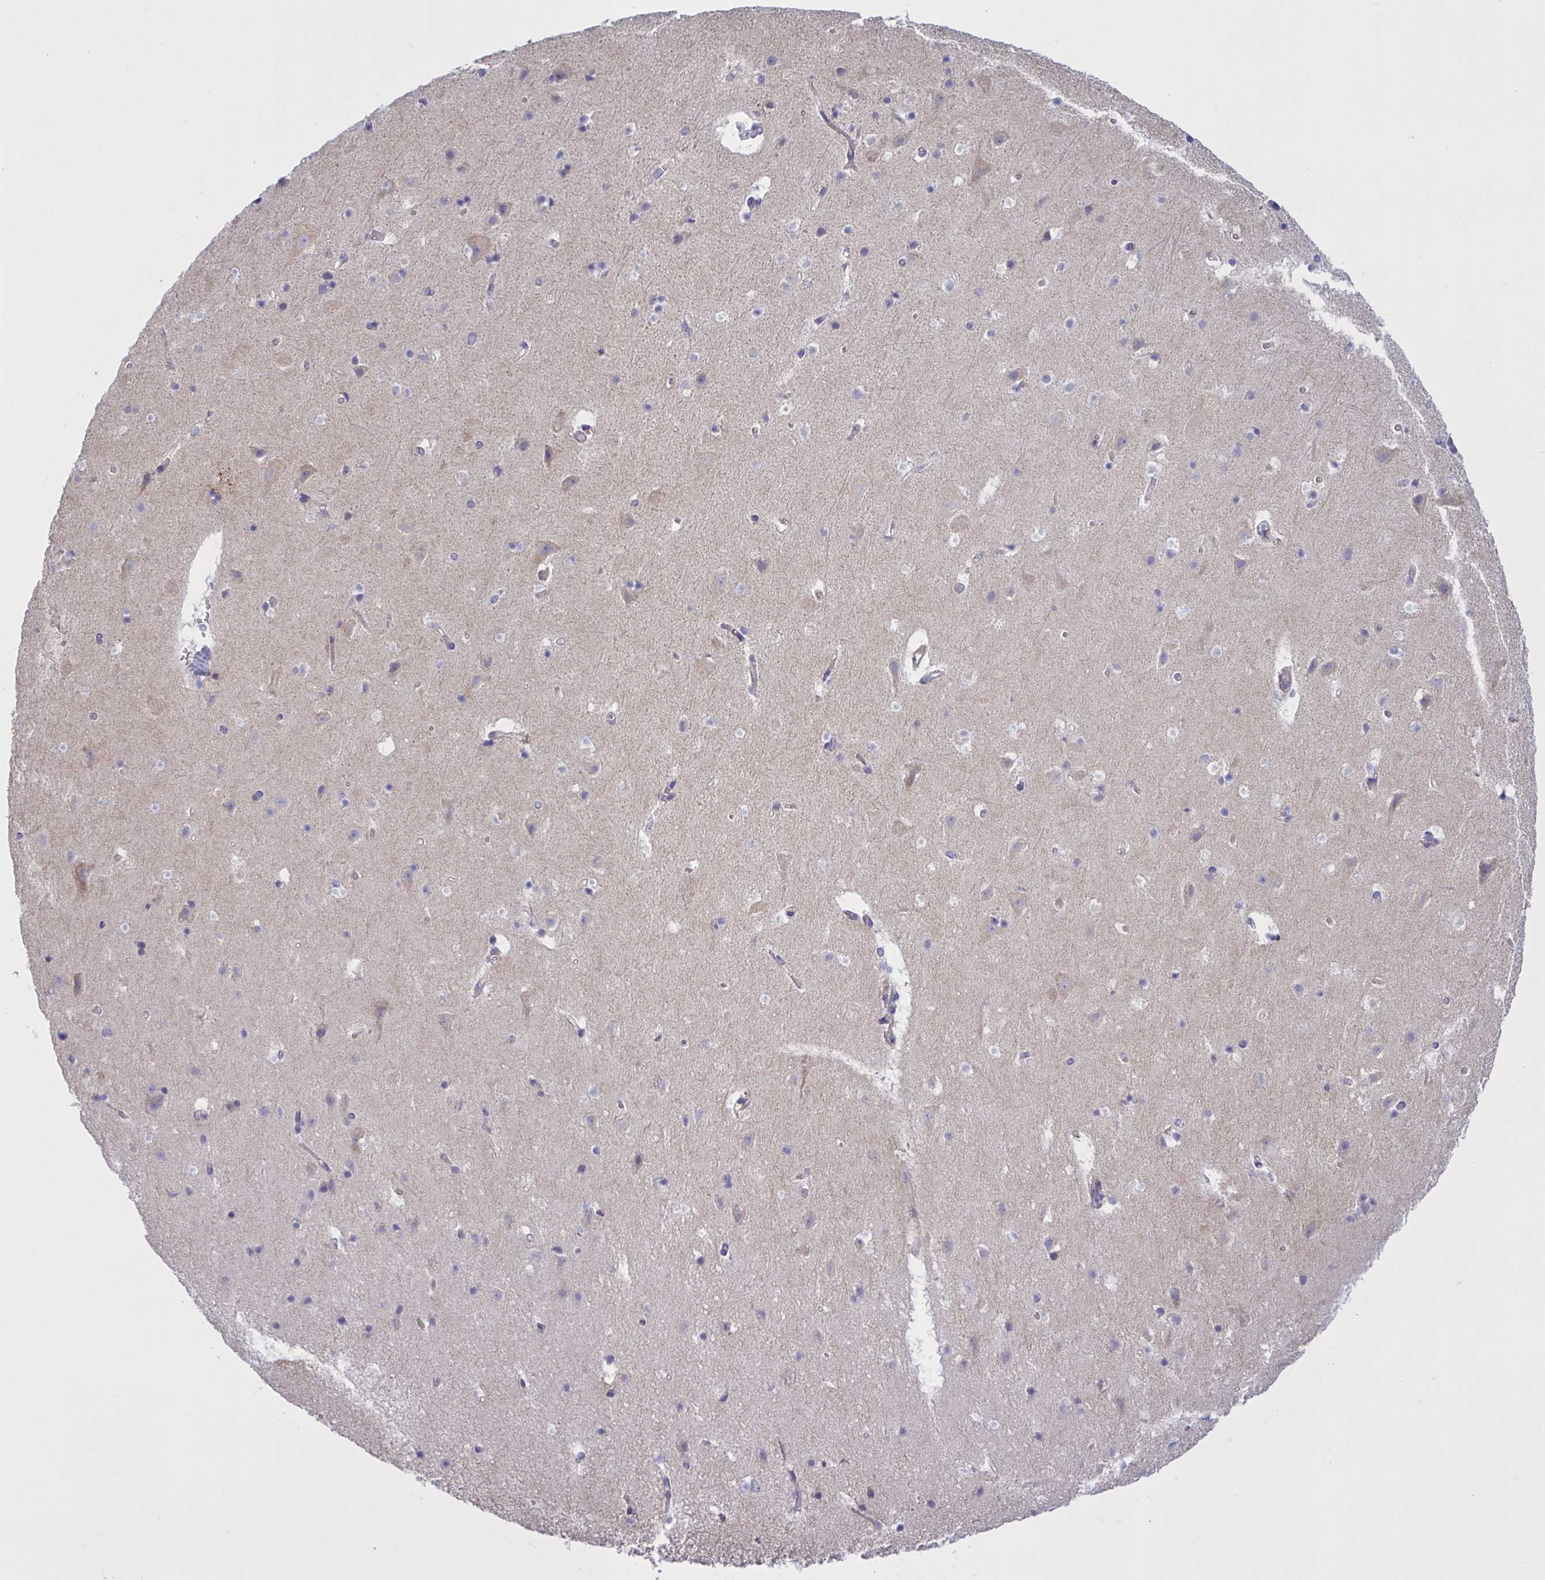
{"staining": {"intensity": "weak", "quantity": "25%-75%", "location": "cytoplasmic/membranous"}, "tissue": "cerebral cortex", "cell_type": "Endothelial cells", "image_type": "normal", "snomed": [{"axis": "morphology", "description": "Normal tissue, NOS"}, {"axis": "topography", "description": "Cerebral cortex"}], "caption": "Protein analysis of normal cerebral cortex displays weak cytoplasmic/membranous staining in about 25%-75% of endothelial cells.", "gene": "SLC66A1", "patient": {"sex": "female", "age": 42}}